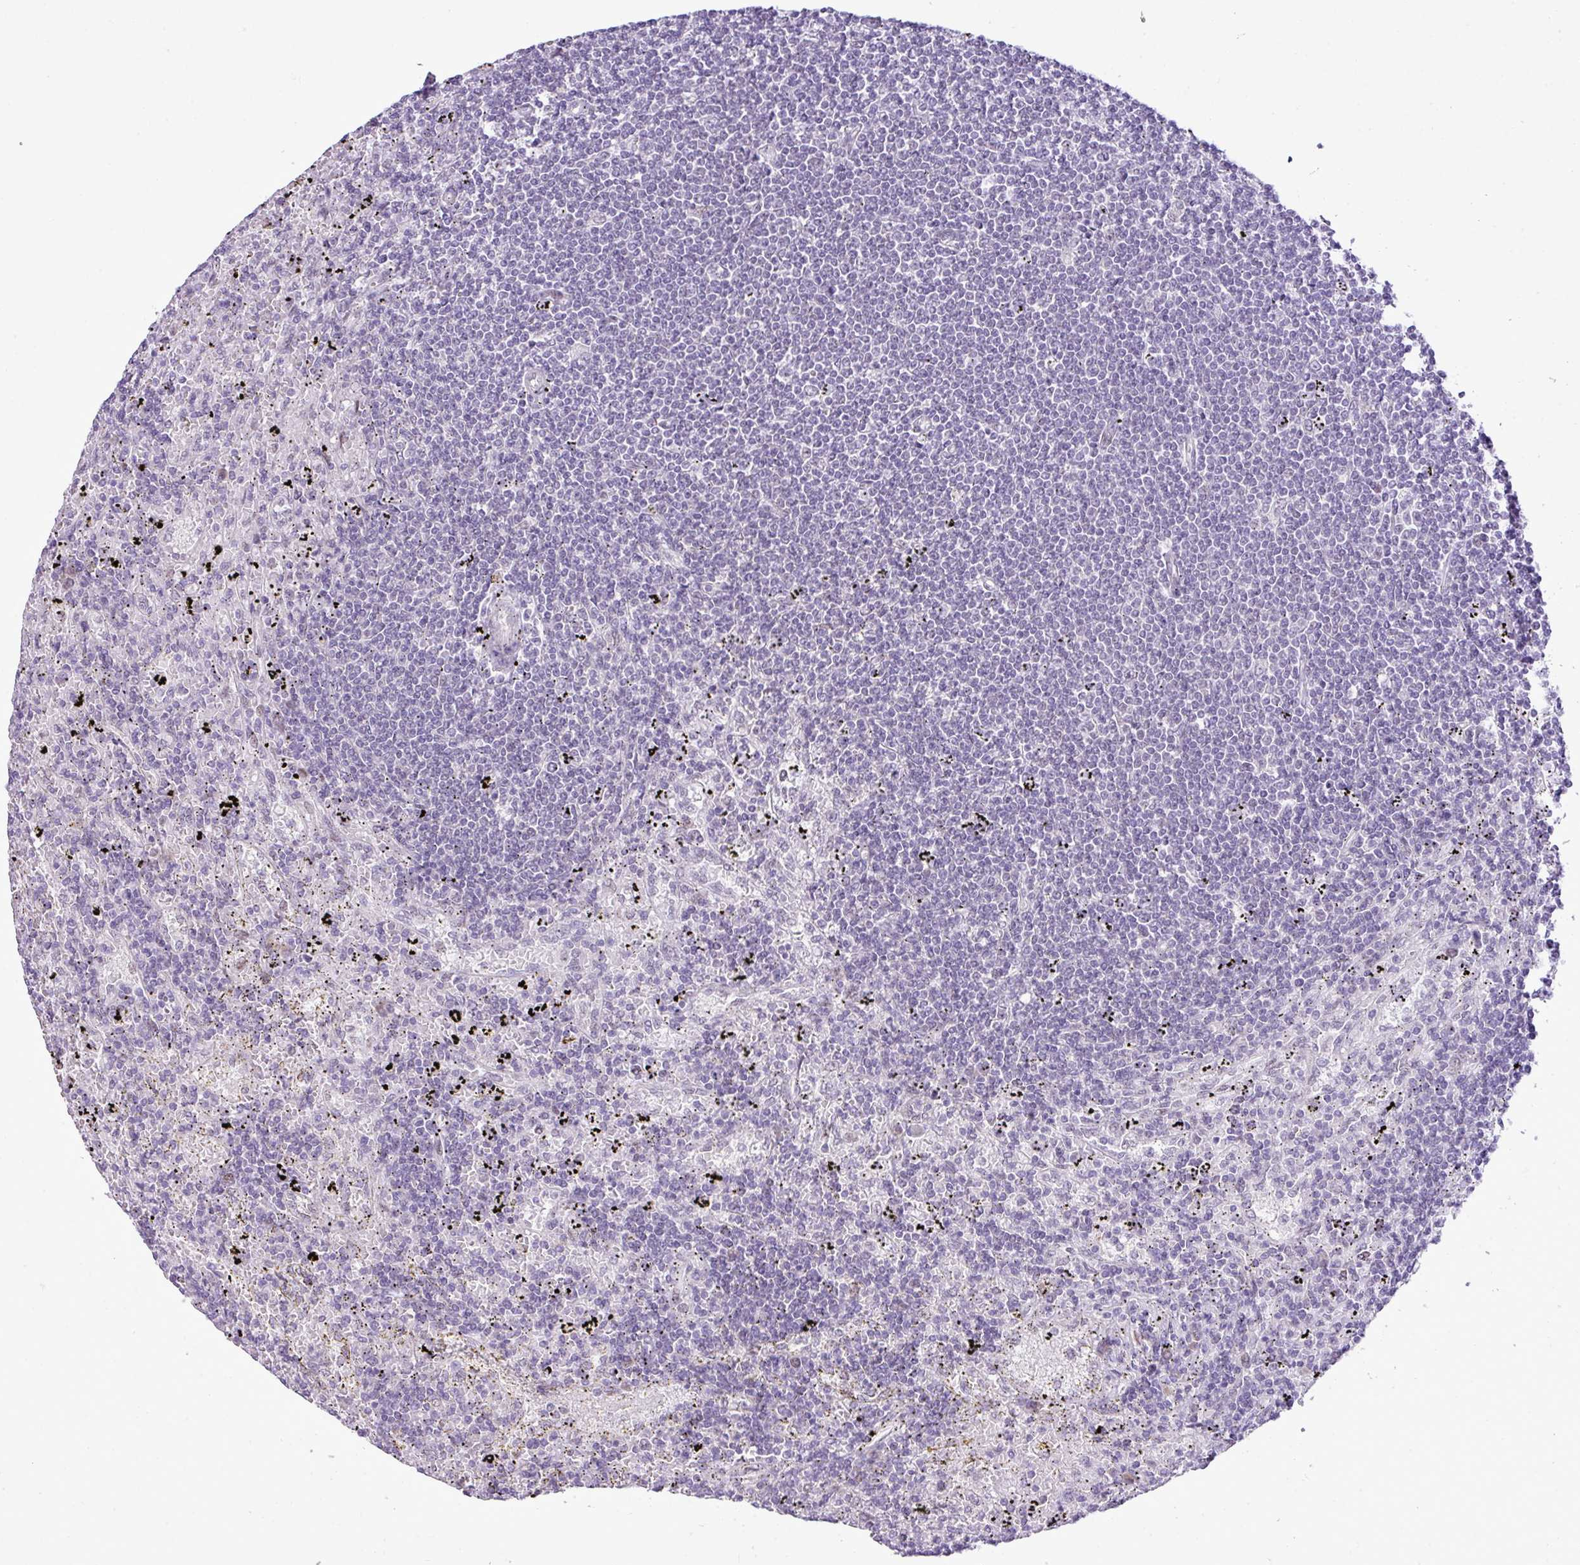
{"staining": {"intensity": "negative", "quantity": "none", "location": "none"}, "tissue": "lymphoma", "cell_type": "Tumor cells", "image_type": "cancer", "snomed": [{"axis": "morphology", "description": "Malignant lymphoma, non-Hodgkin's type, Low grade"}, {"axis": "topography", "description": "Spleen"}], "caption": "Human lymphoma stained for a protein using IHC displays no expression in tumor cells.", "gene": "ELOA2", "patient": {"sex": "male", "age": 76}}